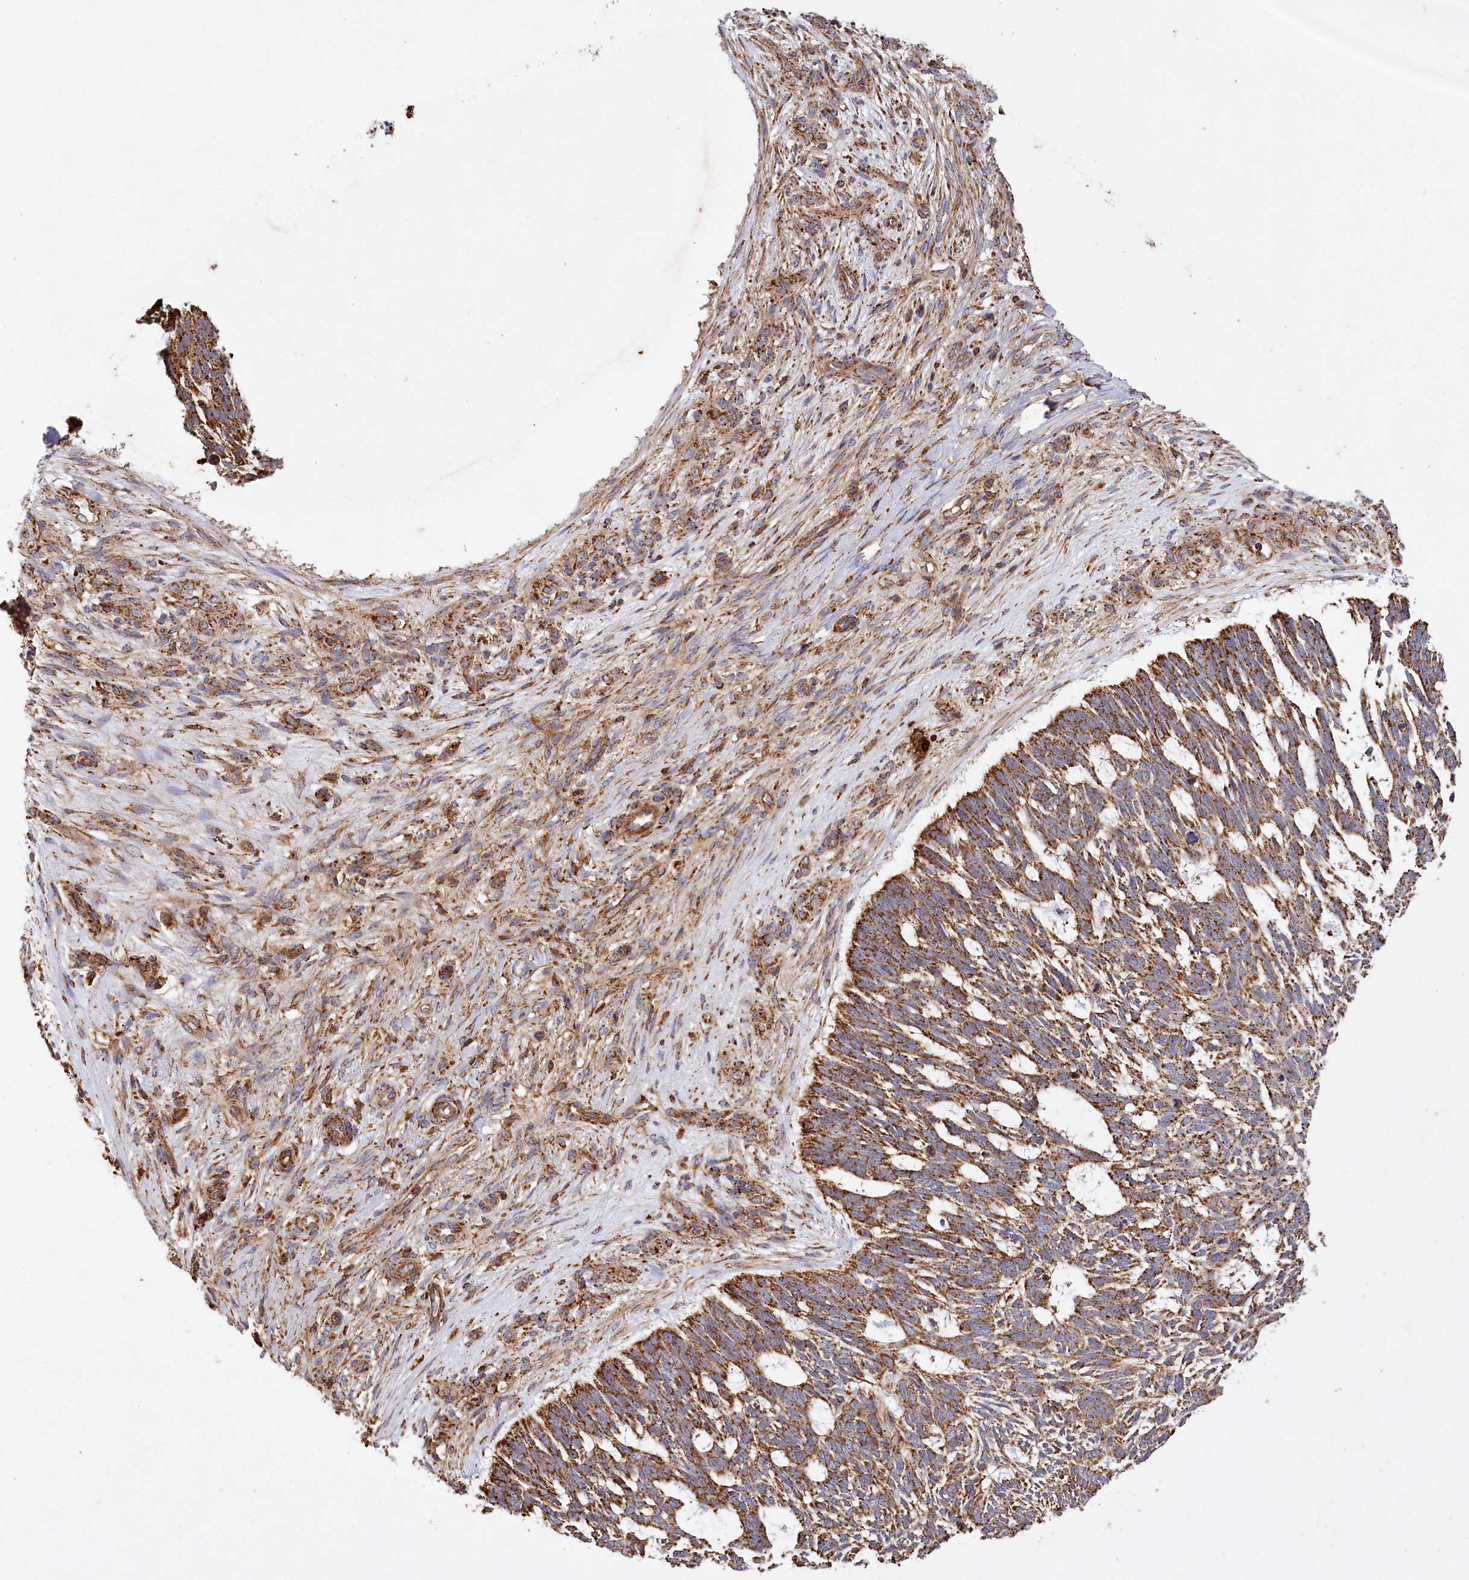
{"staining": {"intensity": "strong", "quantity": ">75%", "location": "cytoplasmic/membranous"}, "tissue": "skin cancer", "cell_type": "Tumor cells", "image_type": "cancer", "snomed": [{"axis": "morphology", "description": "Basal cell carcinoma"}, {"axis": "topography", "description": "Skin"}], "caption": "This is a micrograph of IHC staining of skin basal cell carcinoma, which shows strong expression in the cytoplasmic/membranous of tumor cells.", "gene": "CARD19", "patient": {"sex": "male", "age": 88}}